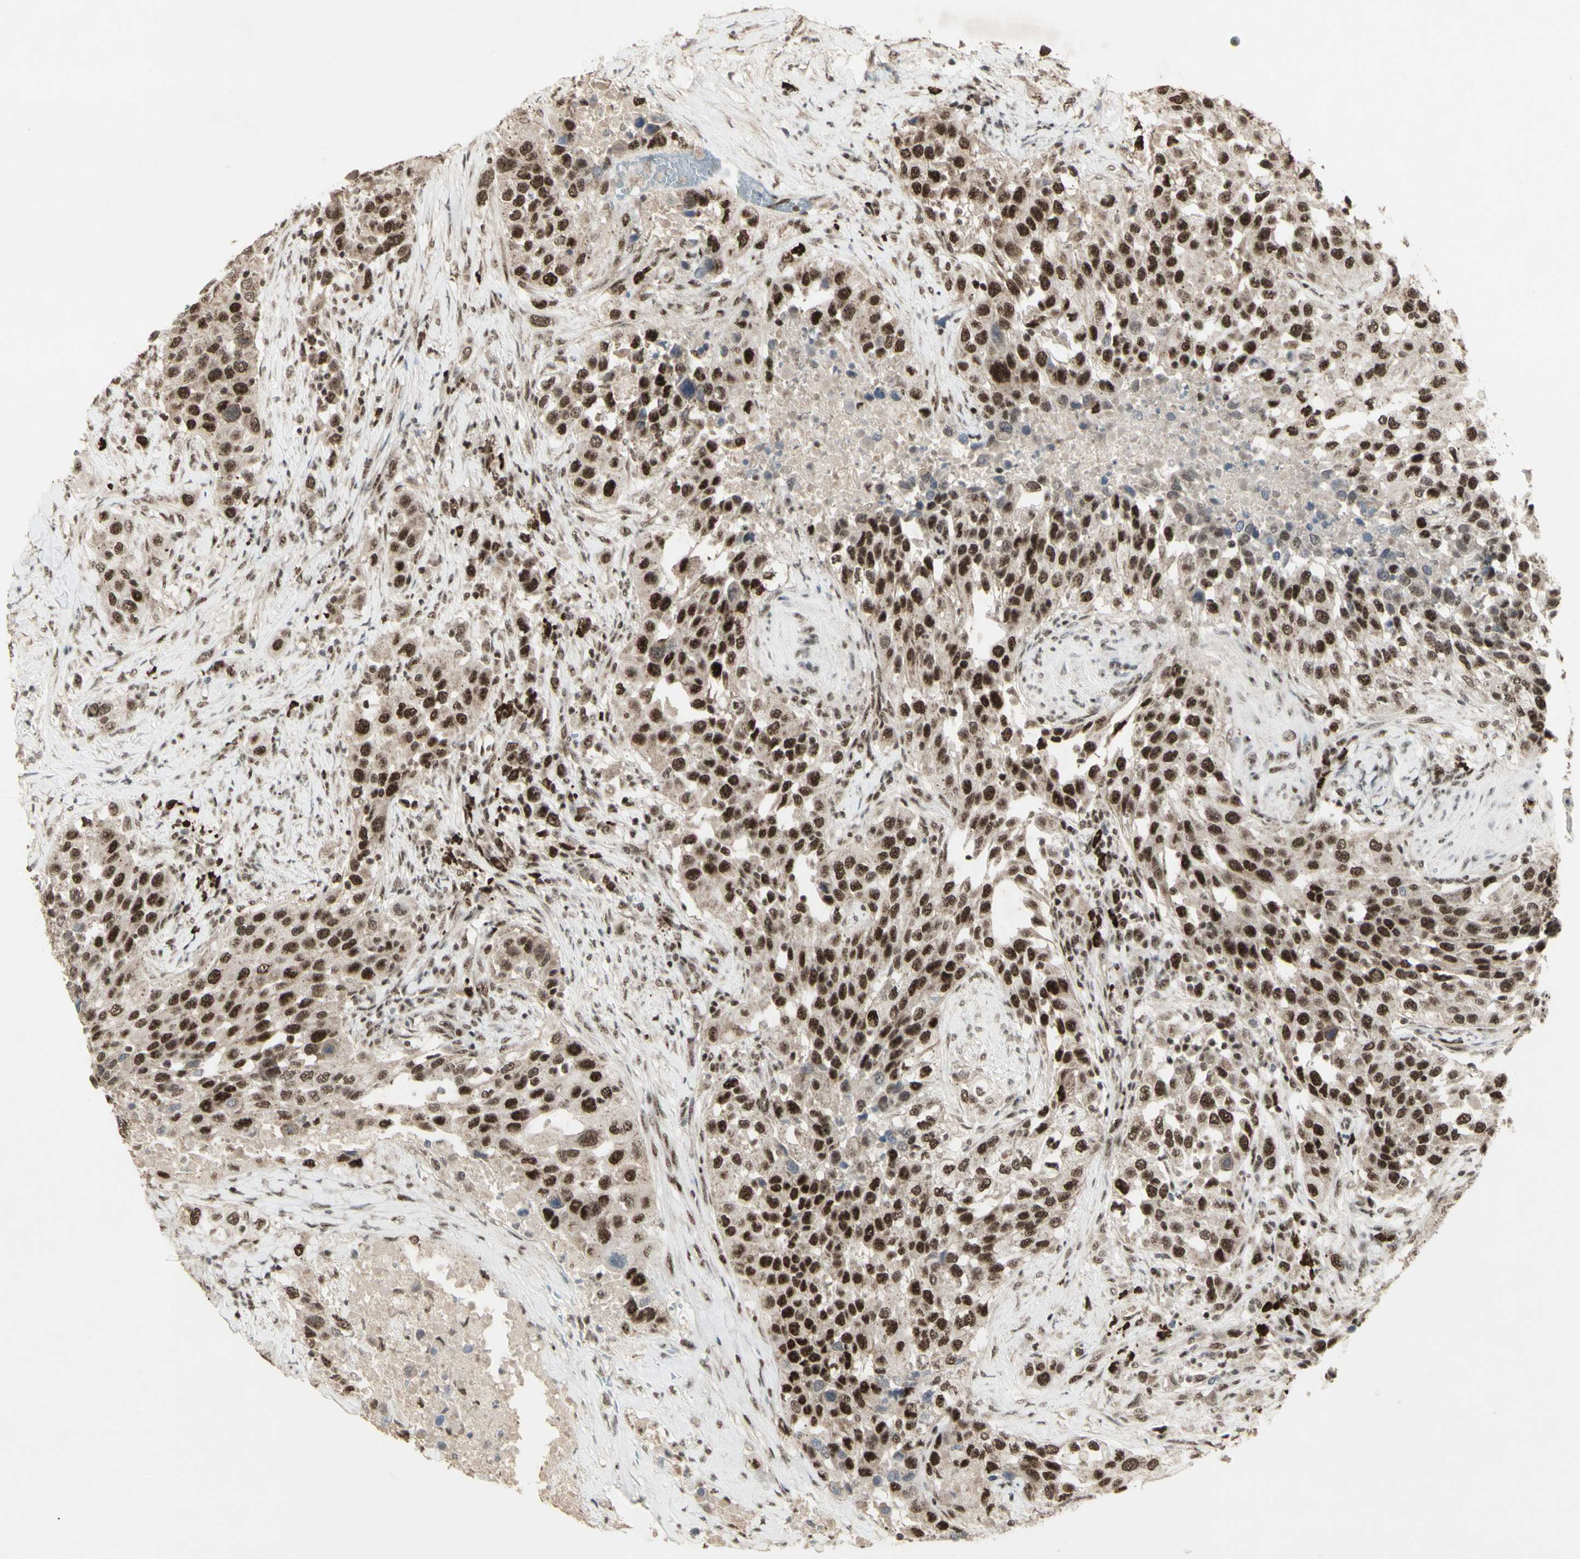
{"staining": {"intensity": "strong", "quantity": ">75%", "location": "nuclear"}, "tissue": "urothelial cancer", "cell_type": "Tumor cells", "image_type": "cancer", "snomed": [{"axis": "morphology", "description": "Urothelial carcinoma, High grade"}, {"axis": "topography", "description": "Urinary bladder"}], "caption": "Urothelial cancer stained with a protein marker demonstrates strong staining in tumor cells.", "gene": "CCNT1", "patient": {"sex": "female", "age": 80}}